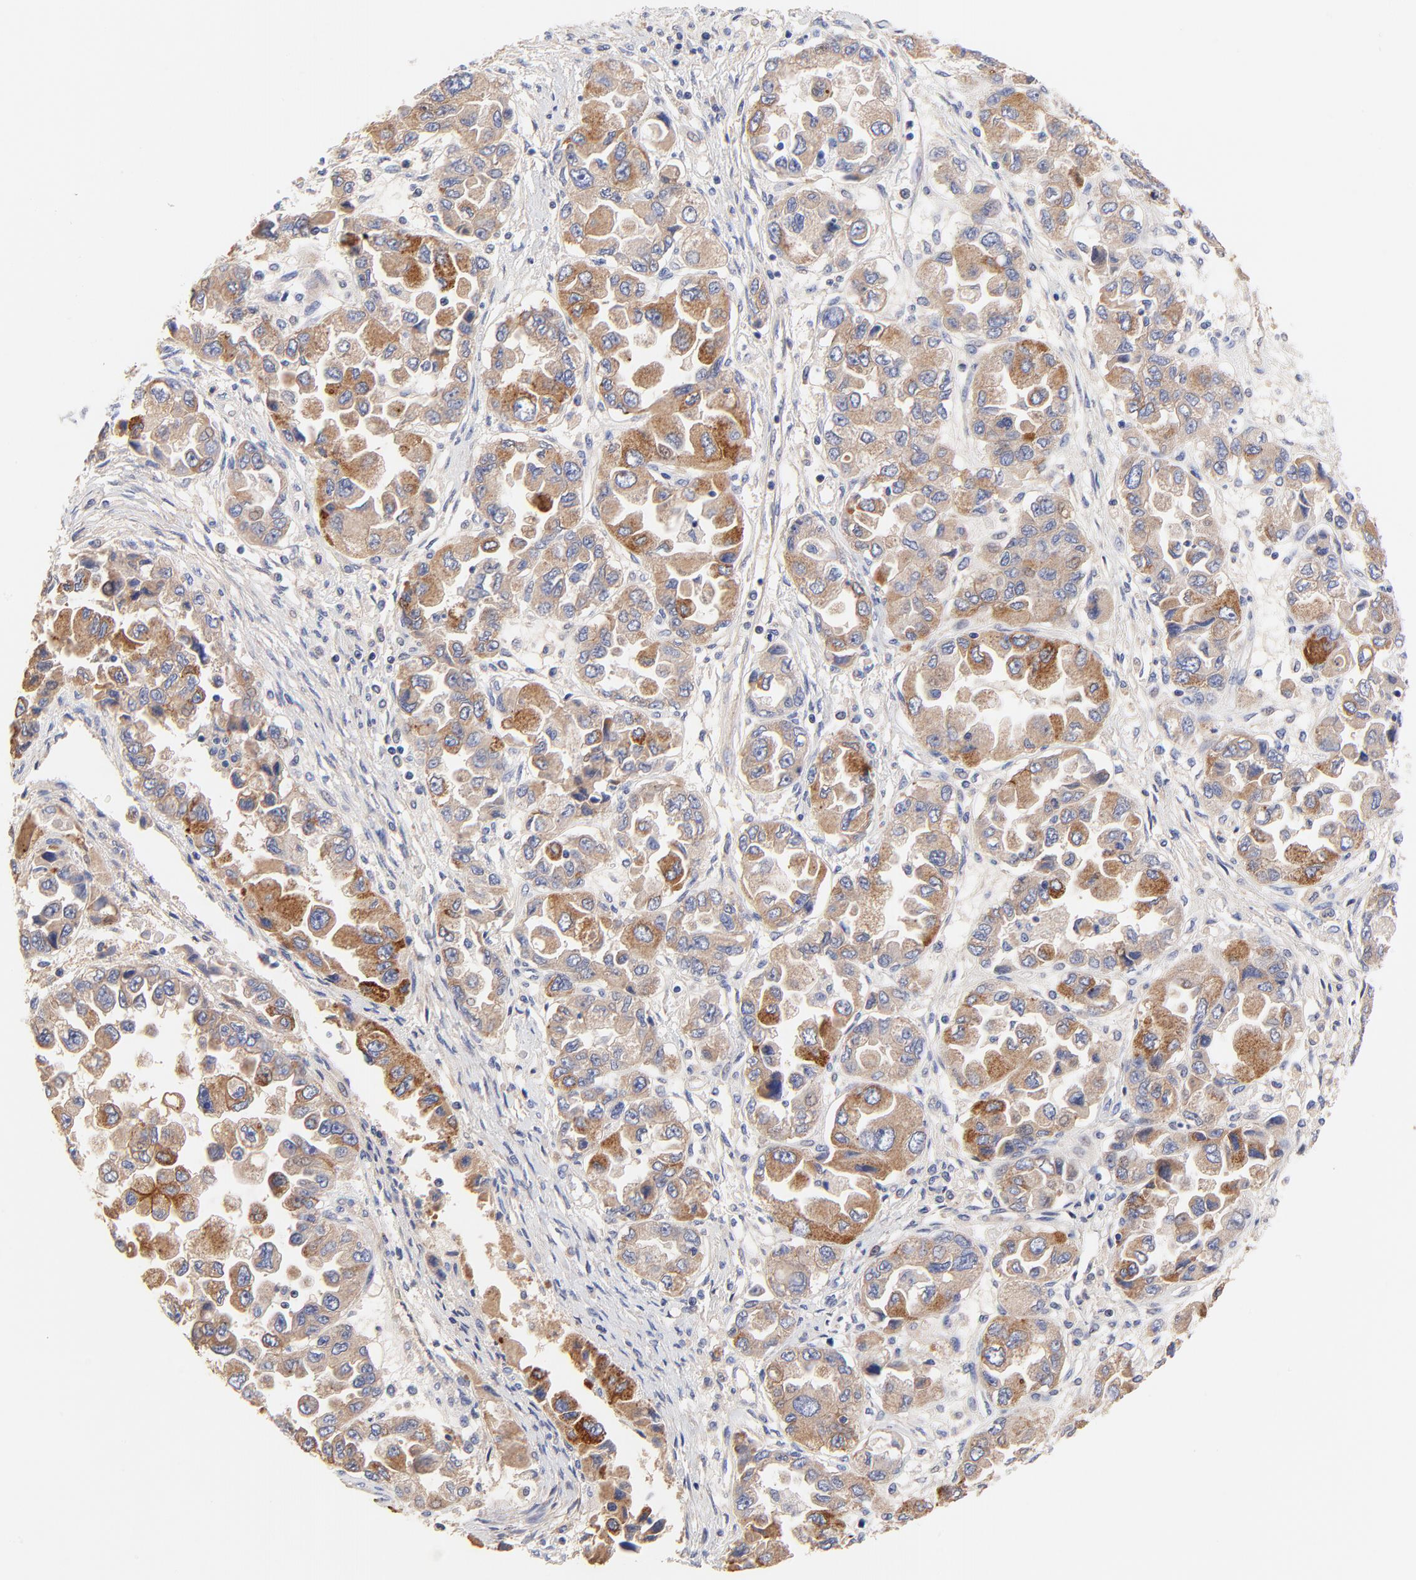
{"staining": {"intensity": "moderate", "quantity": ">75%", "location": "cytoplasmic/membranous"}, "tissue": "ovarian cancer", "cell_type": "Tumor cells", "image_type": "cancer", "snomed": [{"axis": "morphology", "description": "Cystadenocarcinoma, serous, NOS"}, {"axis": "topography", "description": "Ovary"}], "caption": "Immunohistochemical staining of ovarian serous cystadenocarcinoma demonstrates medium levels of moderate cytoplasmic/membranous positivity in about >75% of tumor cells.", "gene": "PTK7", "patient": {"sex": "female", "age": 84}}